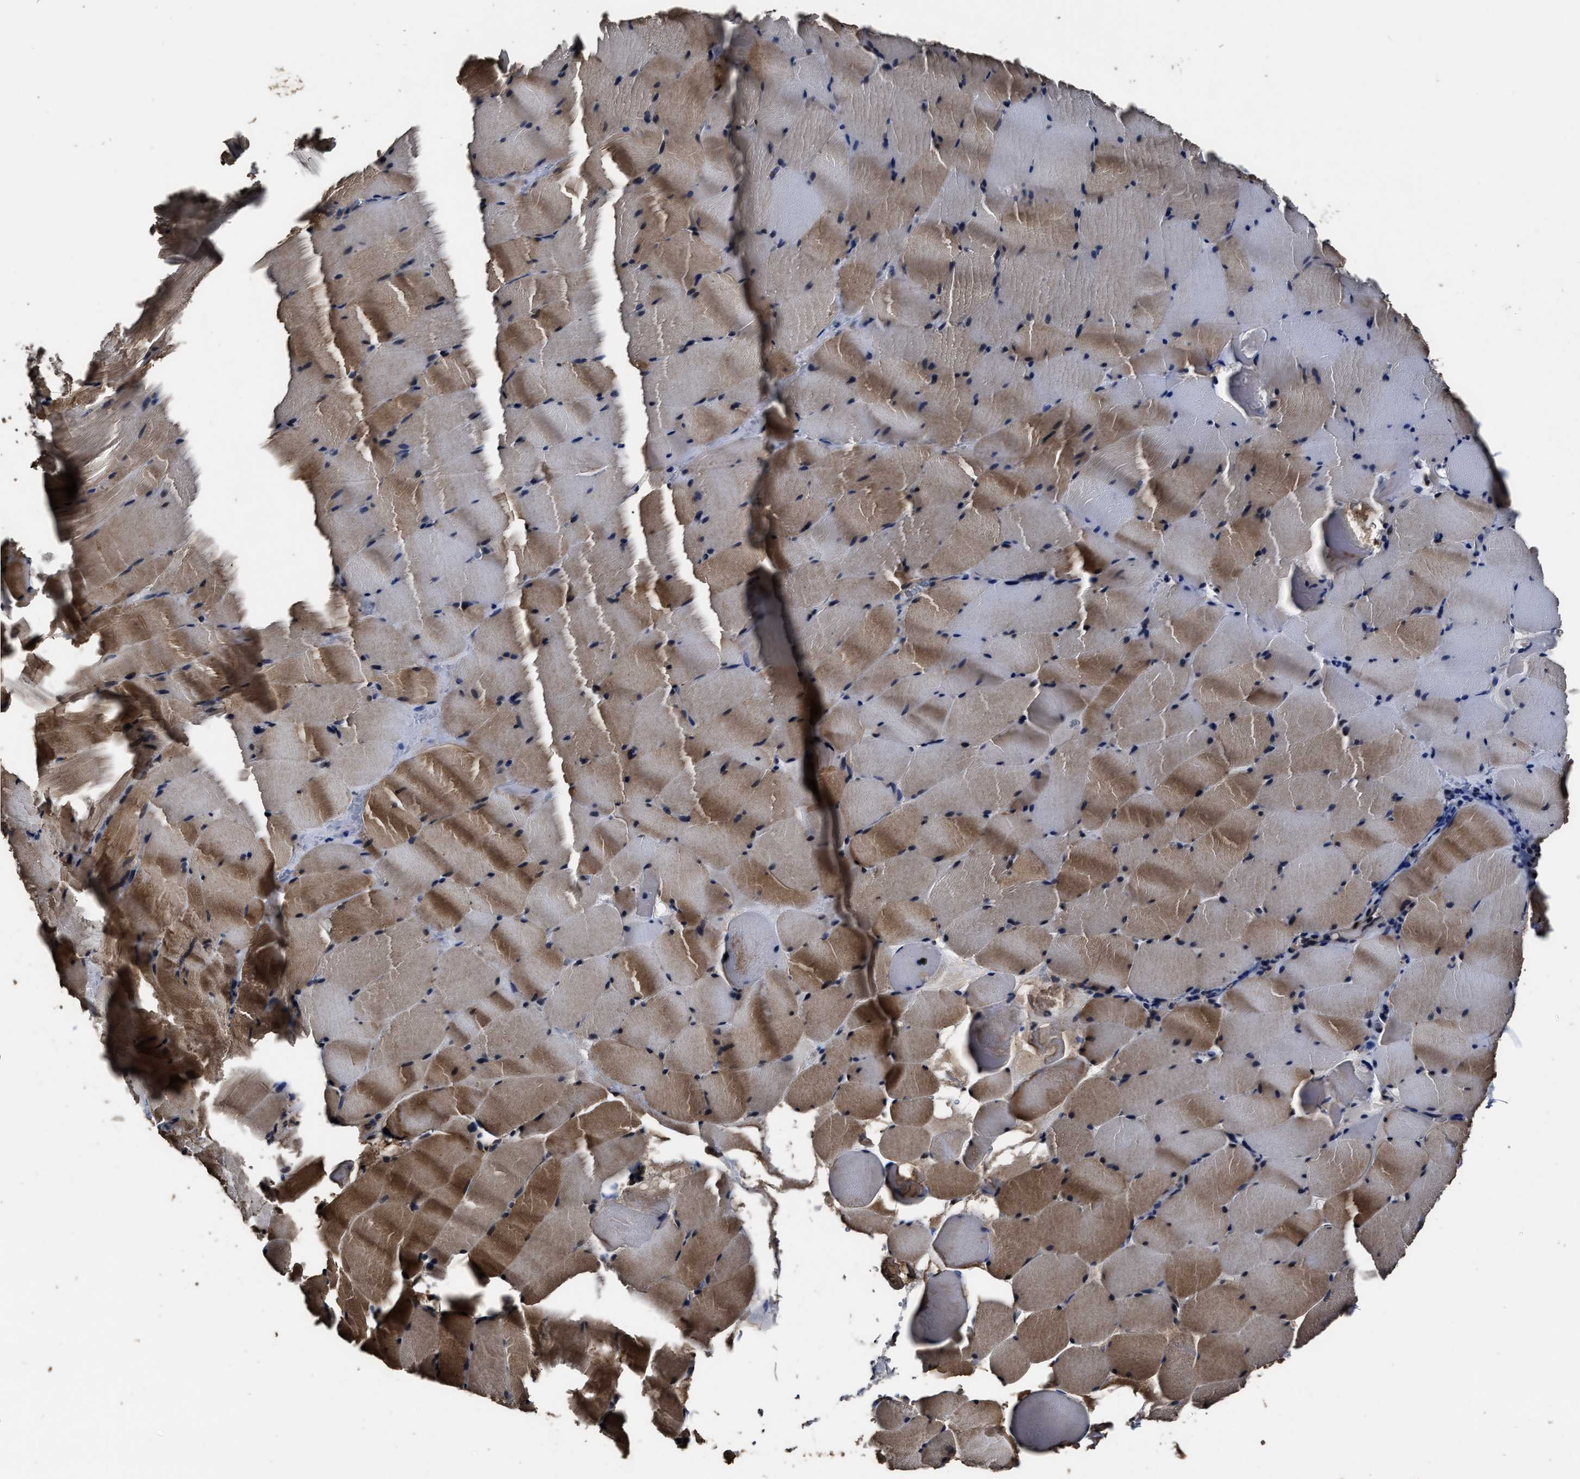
{"staining": {"intensity": "moderate", "quantity": ">75%", "location": "cytoplasmic/membranous"}, "tissue": "skeletal muscle", "cell_type": "Myocytes", "image_type": "normal", "snomed": [{"axis": "morphology", "description": "Normal tissue, NOS"}, {"axis": "topography", "description": "Skeletal muscle"}], "caption": "This photomicrograph displays immunohistochemistry (IHC) staining of unremarkable human skeletal muscle, with medium moderate cytoplasmic/membranous positivity in approximately >75% of myocytes.", "gene": "RSBN1L", "patient": {"sex": "male", "age": 62}}